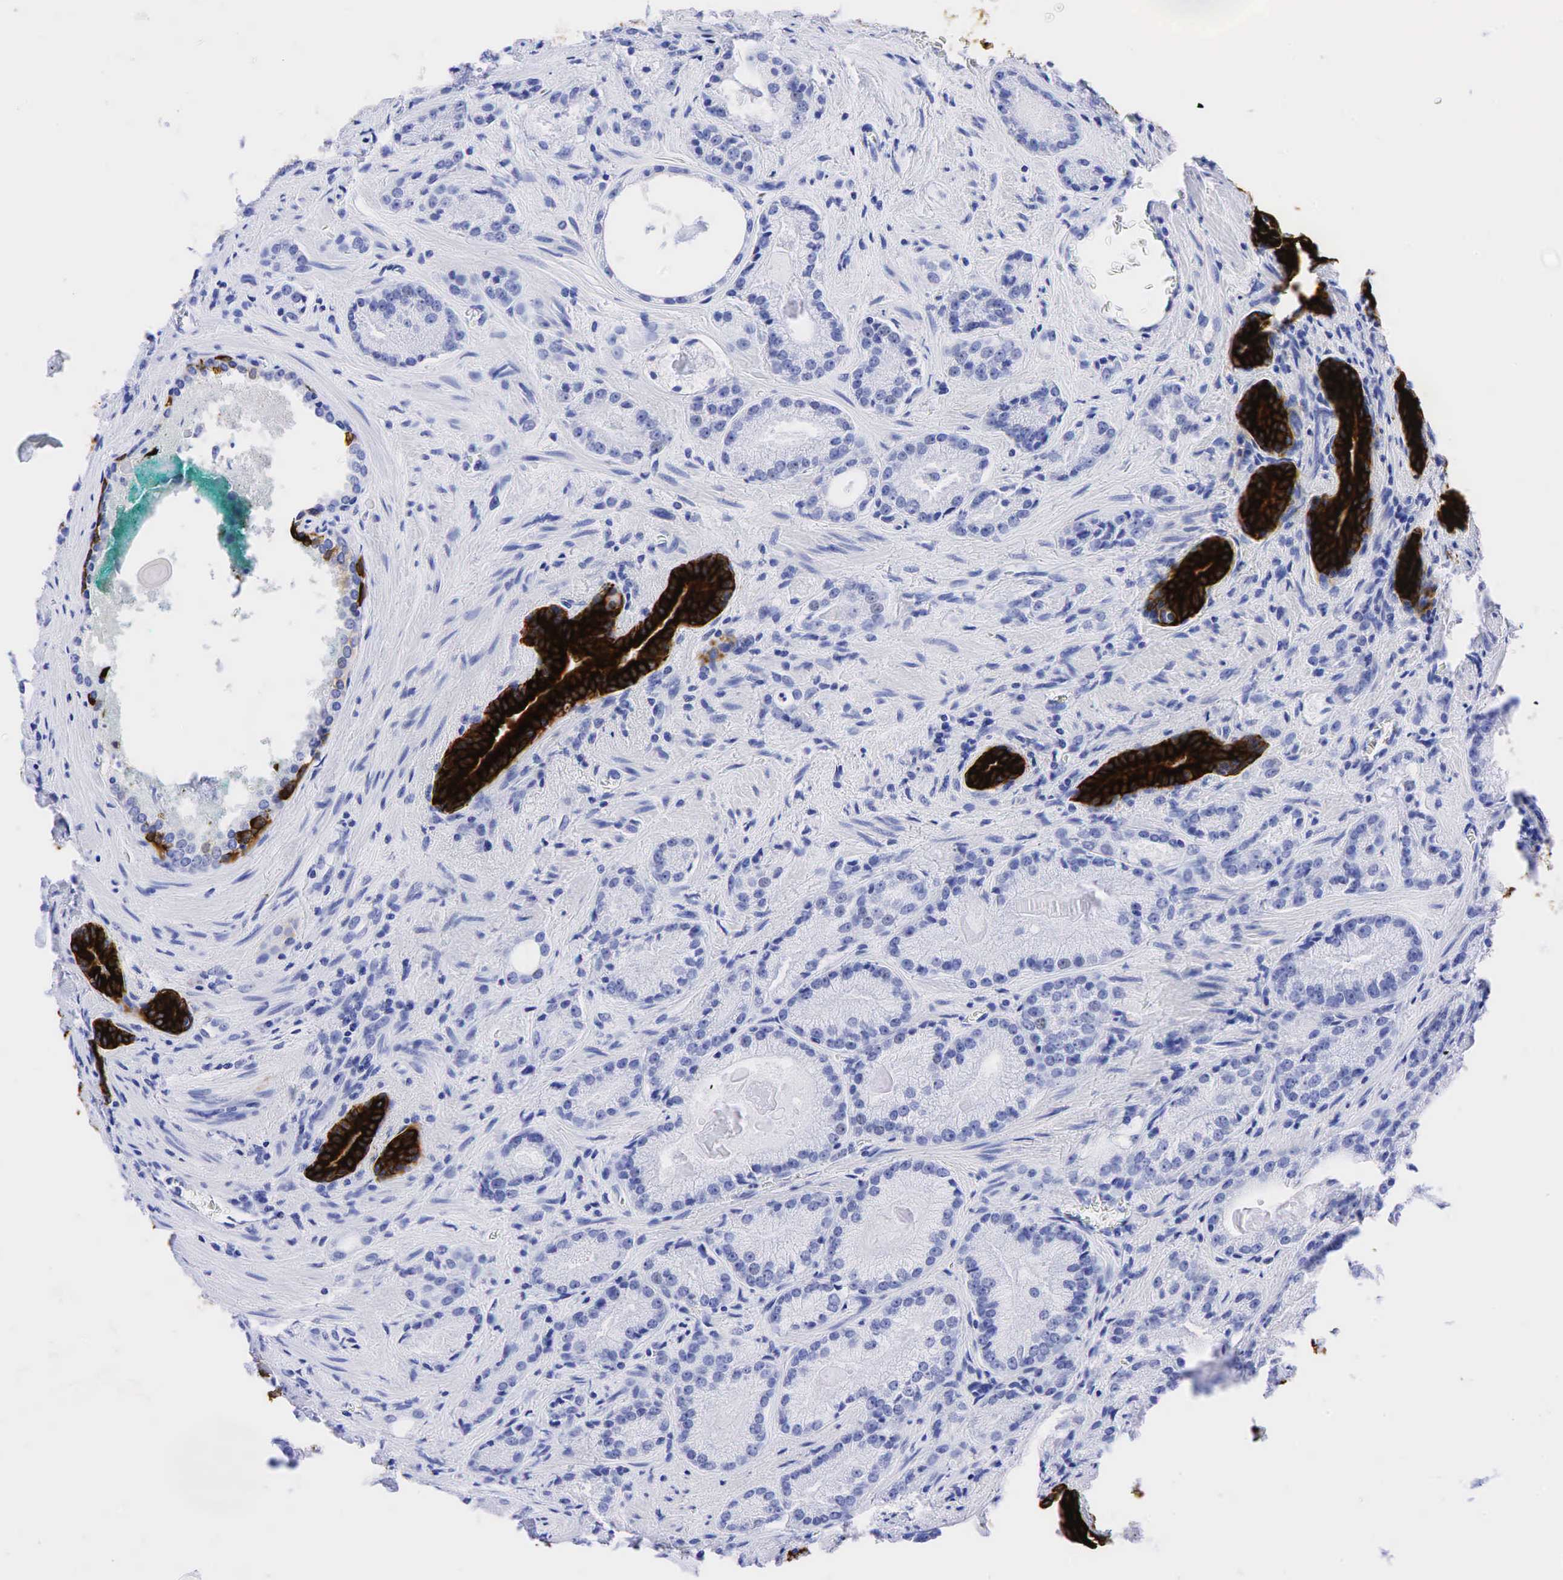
{"staining": {"intensity": "strong", "quantity": "25%-75%", "location": "cytoplasmic/membranous"}, "tissue": "prostate cancer", "cell_type": "Tumor cells", "image_type": "cancer", "snomed": [{"axis": "morphology", "description": "Adenocarcinoma, Medium grade"}, {"axis": "topography", "description": "Prostate"}], "caption": "Immunohistochemistry histopathology image of neoplastic tissue: prostate adenocarcinoma (medium-grade) stained using immunohistochemistry (IHC) reveals high levels of strong protein expression localized specifically in the cytoplasmic/membranous of tumor cells, appearing as a cytoplasmic/membranous brown color.", "gene": "KRT7", "patient": {"sex": "male", "age": 68}}